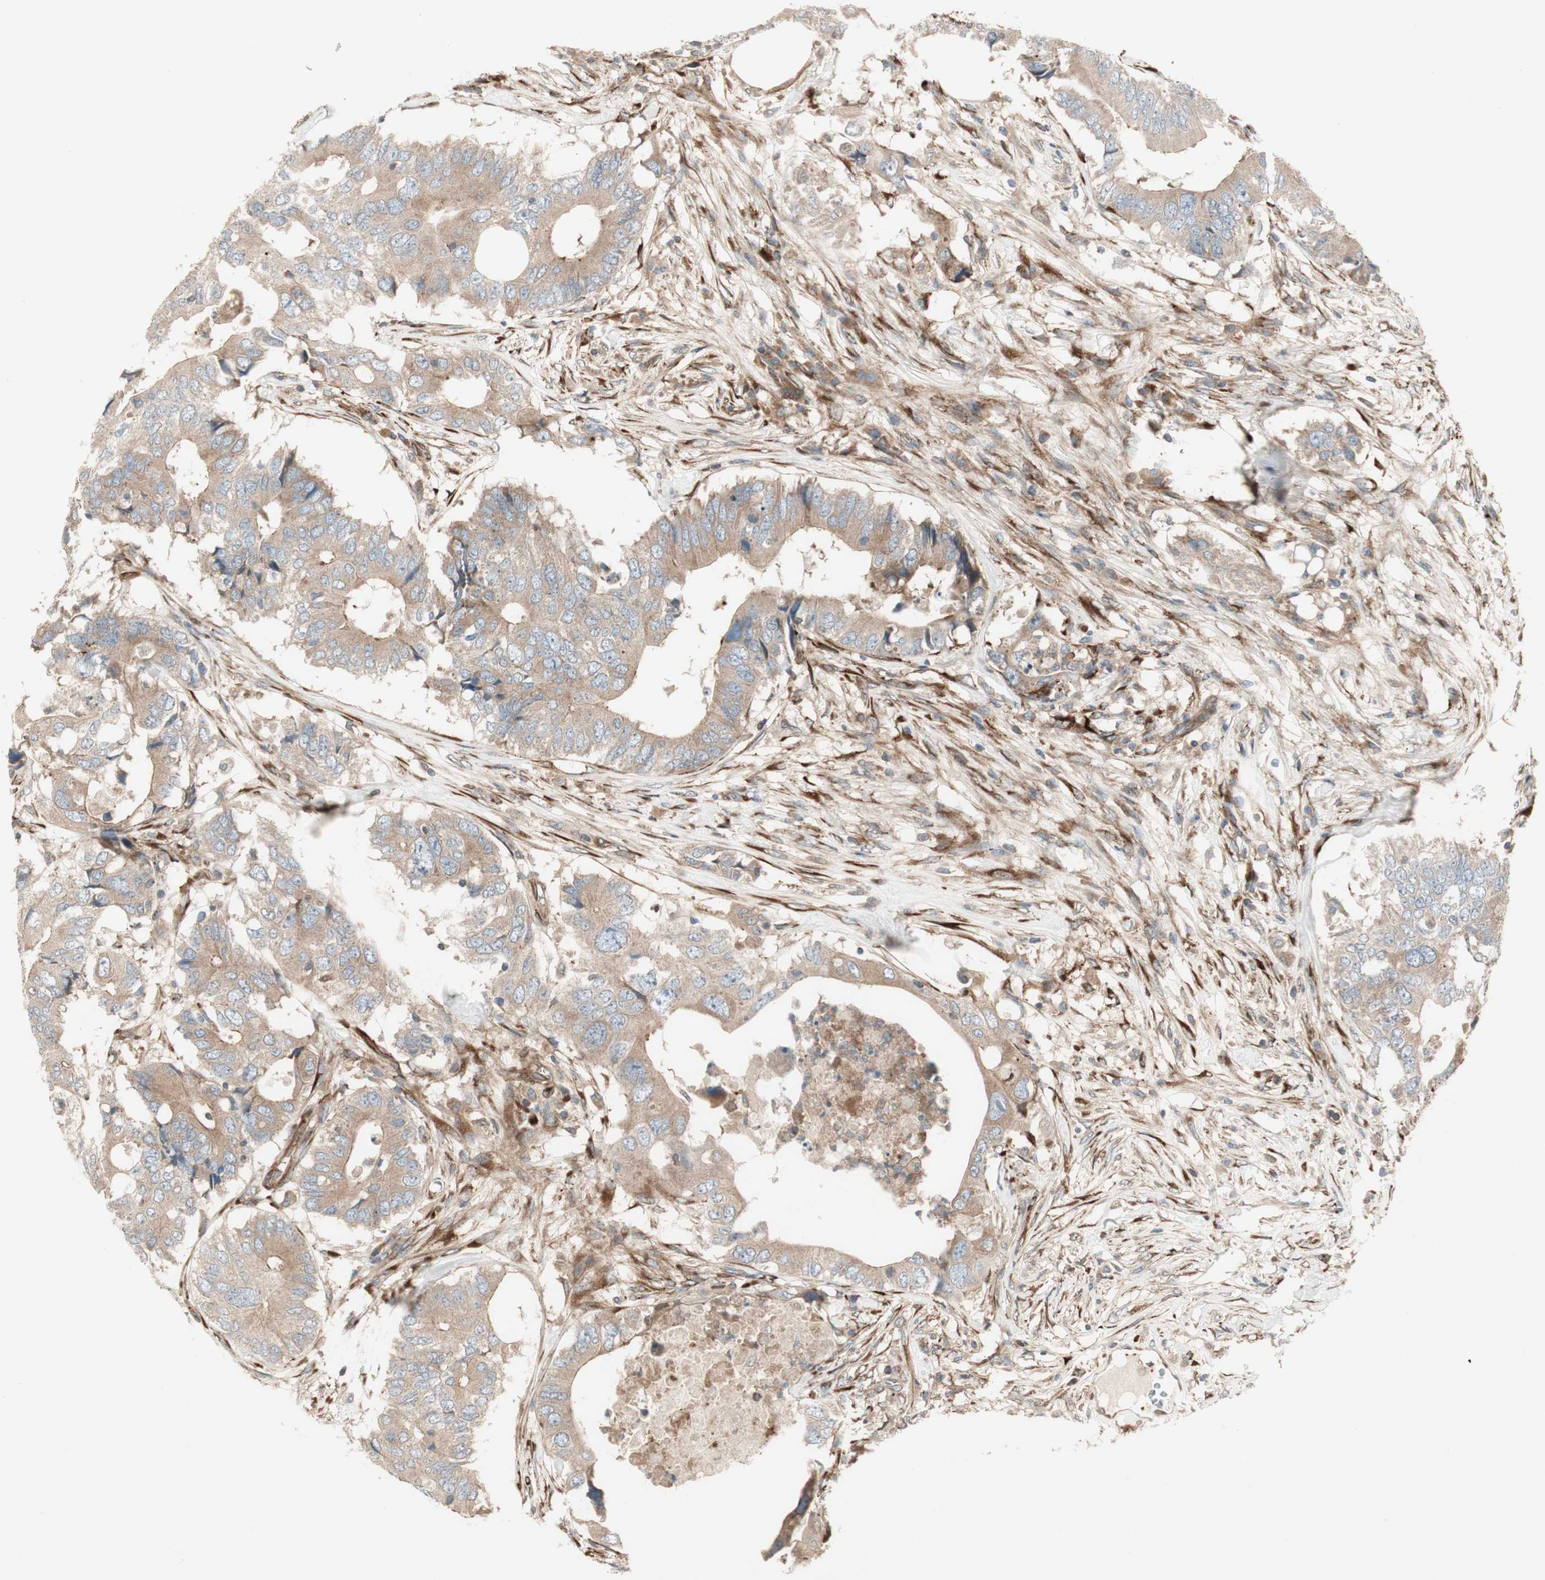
{"staining": {"intensity": "weak", "quantity": ">75%", "location": "cytoplasmic/membranous"}, "tissue": "colorectal cancer", "cell_type": "Tumor cells", "image_type": "cancer", "snomed": [{"axis": "morphology", "description": "Adenocarcinoma, NOS"}, {"axis": "topography", "description": "Colon"}], "caption": "Immunohistochemical staining of human adenocarcinoma (colorectal) reveals low levels of weak cytoplasmic/membranous positivity in approximately >75% of tumor cells. Immunohistochemistry stains the protein of interest in brown and the nuclei are stained blue.", "gene": "PRKG1", "patient": {"sex": "male", "age": 71}}